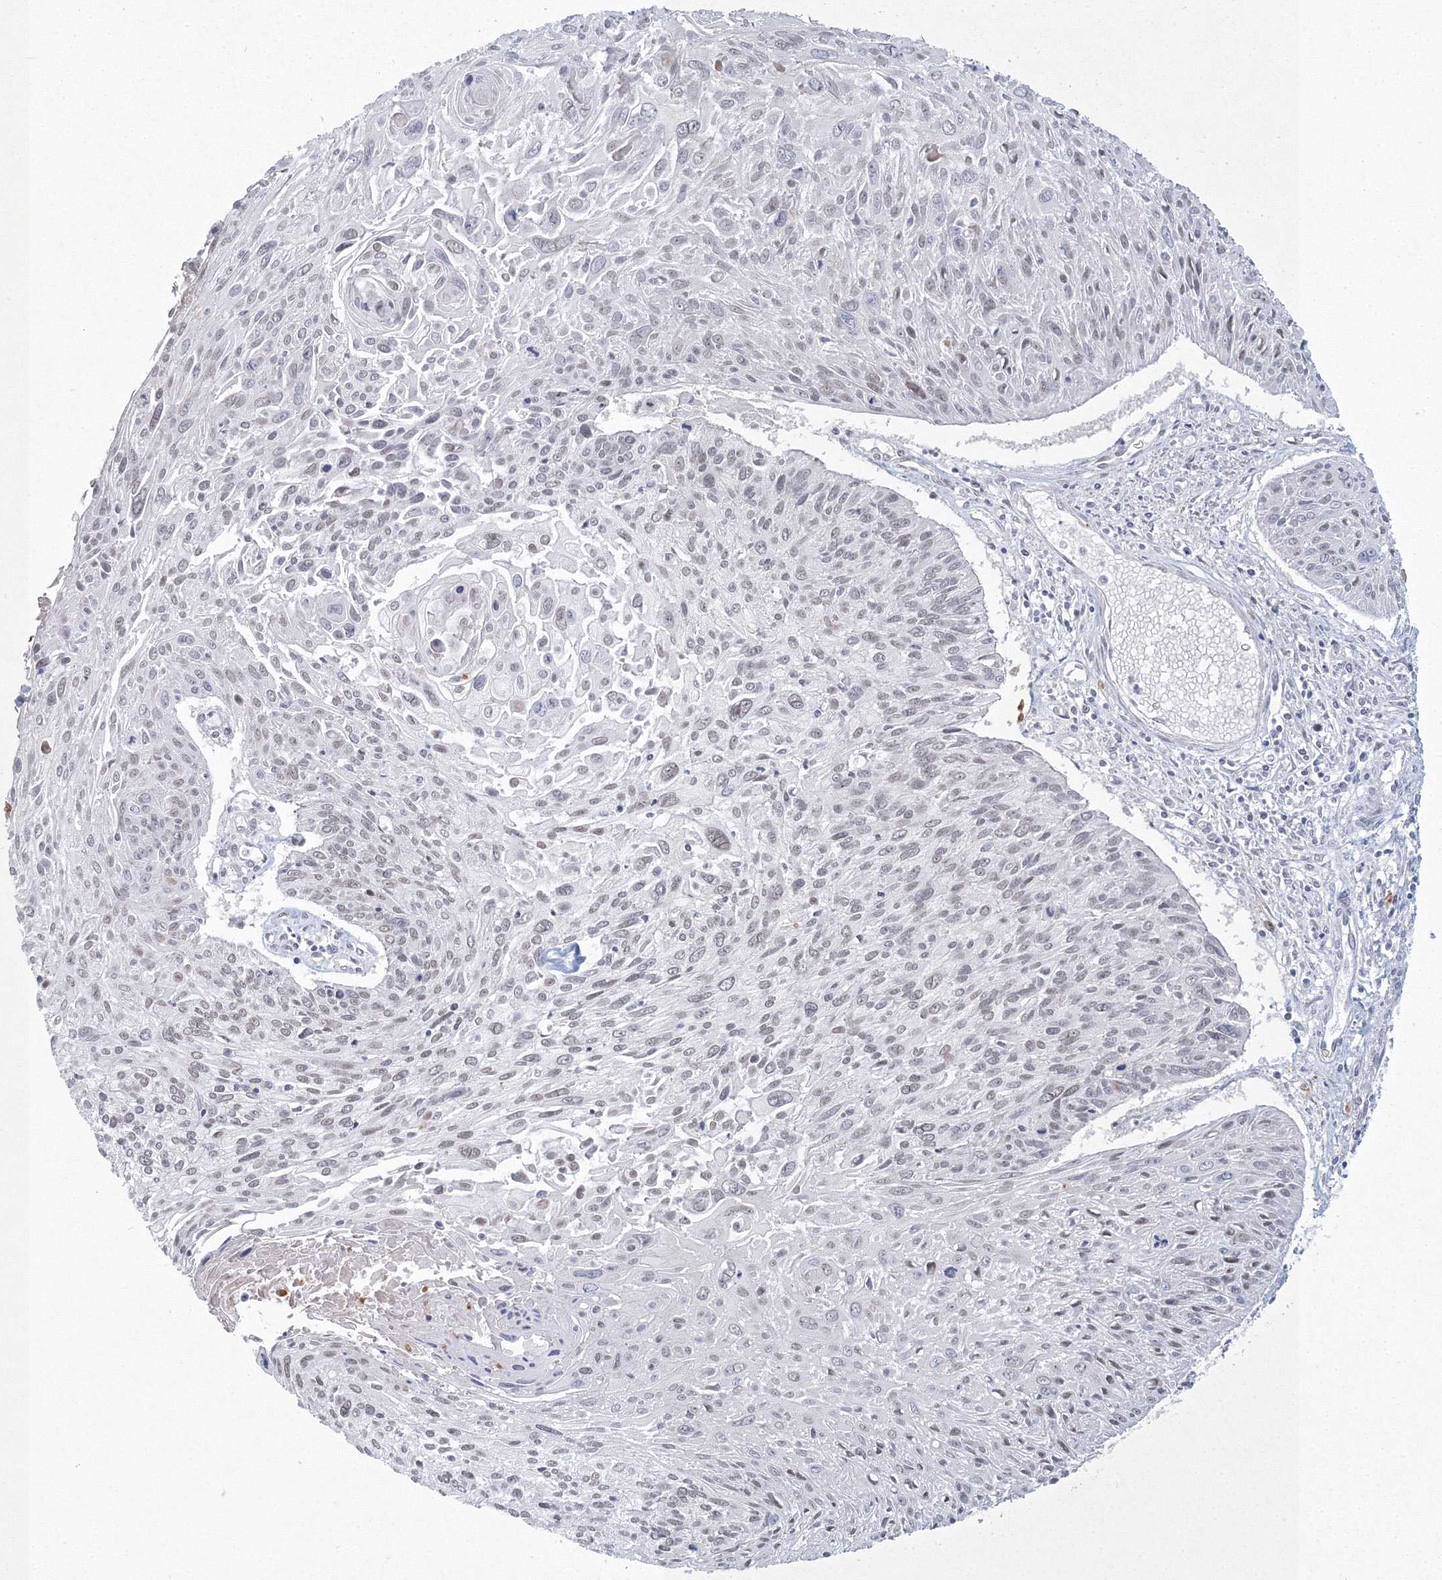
{"staining": {"intensity": "negative", "quantity": "none", "location": "none"}, "tissue": "cervical cancer", "cell_type": "Tumor cells", "image_type": "cancer", "snomed": [{"axis": "morphology", "description": "Squamous cell carcinoma, NOS"}, {"axis": "topography", "description": "Cervix"}], "caption": "IHC of squamous cell carcinoma (cervical) shows no staining in tumor cells.", "gene": "C3orf33", "patient": {"sex": "female", "age": 51}}